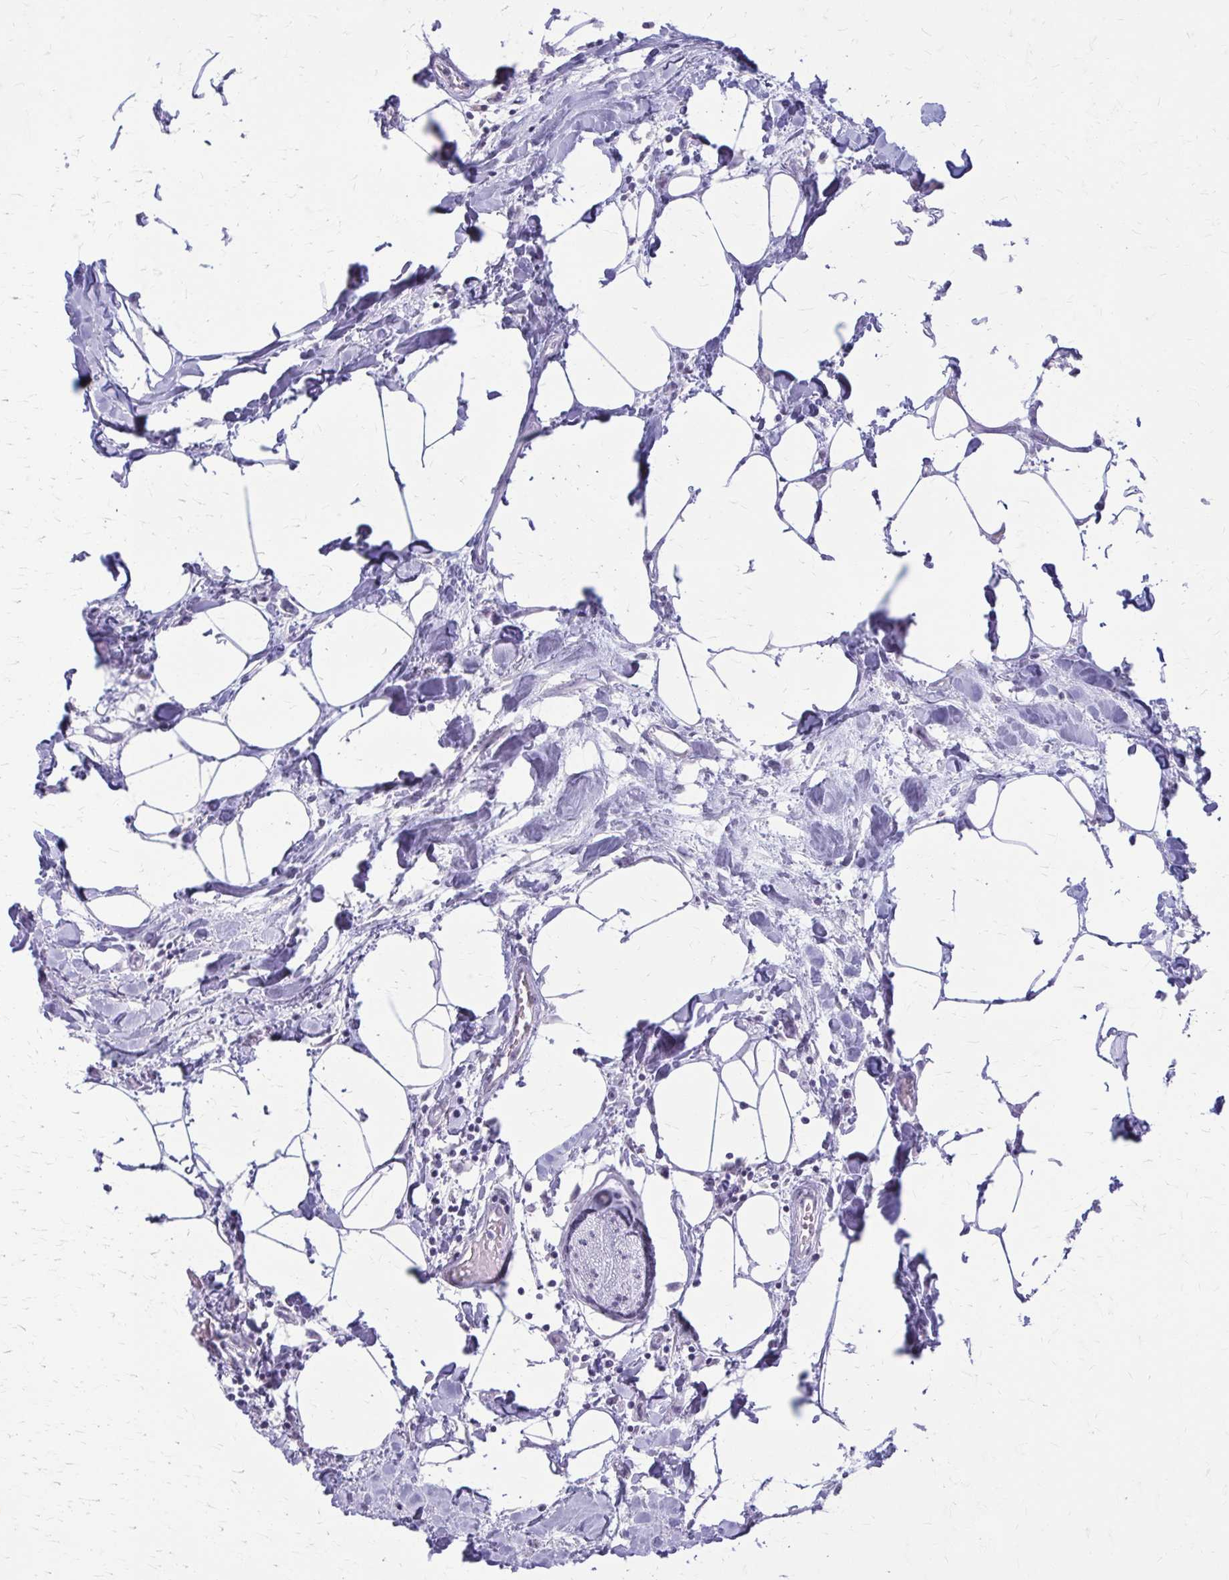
{"staining": {"intensity": "negative", "quantity": "none", "location": "none"}, "tissue": "colorectal cancer", "cell_type": "Tumor cells", "image_type": "cancer", "snomed": [{"axis": "morphology", "description": "Adenocarcinoma, NOS"}, {"axis": "topography", "description": "Rectum"}], "caption": "Tumor cells are negative for protein expression in human colorectal adenocarcinoma.", "gene": "KRT5", "patient": {"sex": "male", "age": 57}}